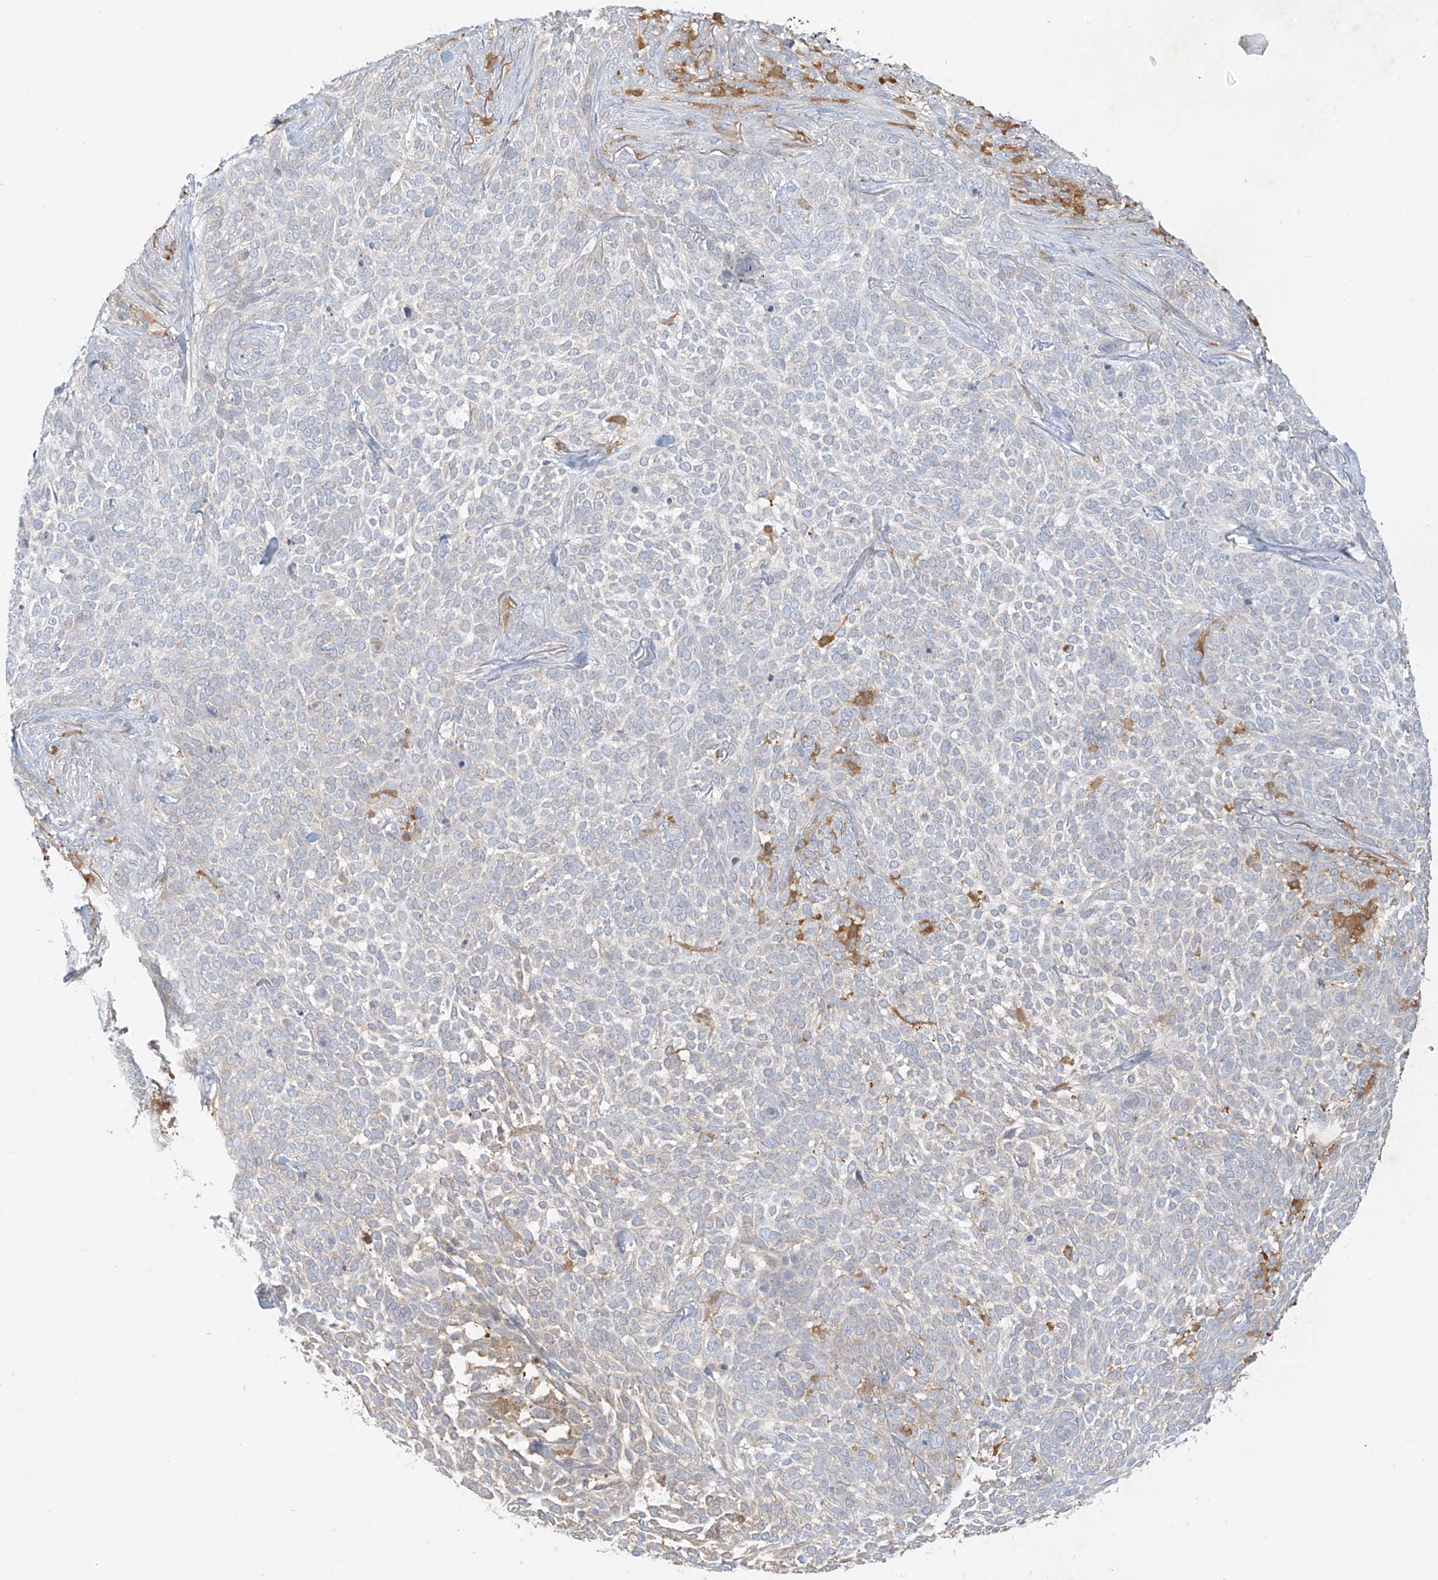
{"staining": {"intensity": "negative", "quantity": "none", "location": "none"}, "tissue": "skin cancer", "cell_type": "Tumor cells", "image_type": "cancer", "snomed": [{"axis": "morphology", "description": "Basal cell carcinoma"}, {"axis": "topography", "description": "Skin"}], "caption": "Immunohistochemistry histopathology image of human basal cell carcinoma (skin) stained for a protein (brown), which shows no positivity in tumor cells.", "gene": "UPK1B", "patient": {"sex": "female", "age": 64}}